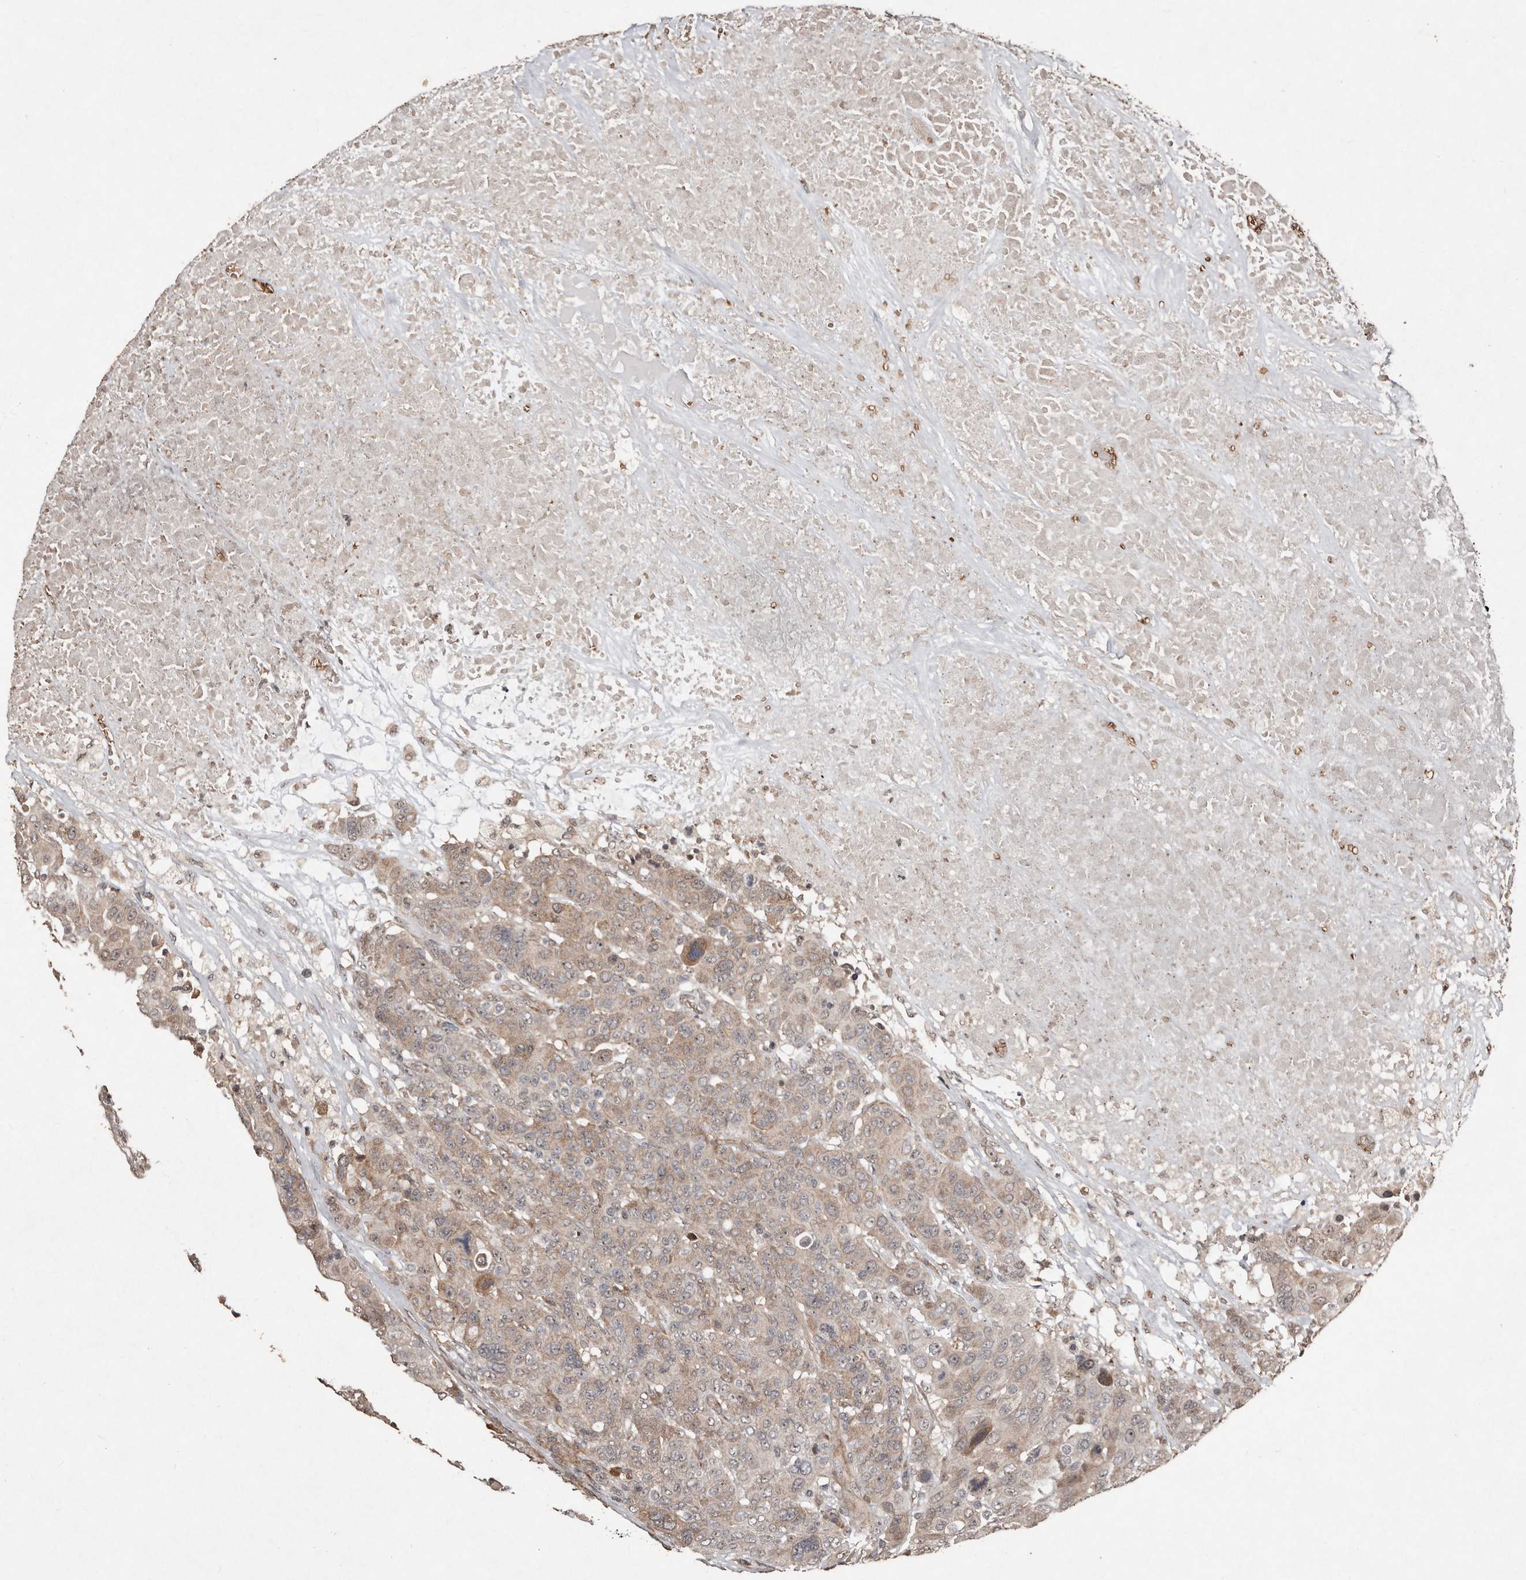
{"staining": {"intensity": "weak", "quantity": "25%-75%", "location": "cytoplasmic/membranous"}, "tissue": "breast cancer", "cell_type": "Tumor cells", "image_type": "cancer", "snomed": [{"axis": "morphology", "description": "Duct carcinoma"}, {"axis": "topography", "description": "Breast"}], "caption": "This micrograph reveals immunohistochemistry staining of breast cancer, with low weak cytoplasmic/membranous positivity in about 25%-75% of tumor cells.", "gene": "DIP2C", "patient": {"sex": "female", "age": 37}}